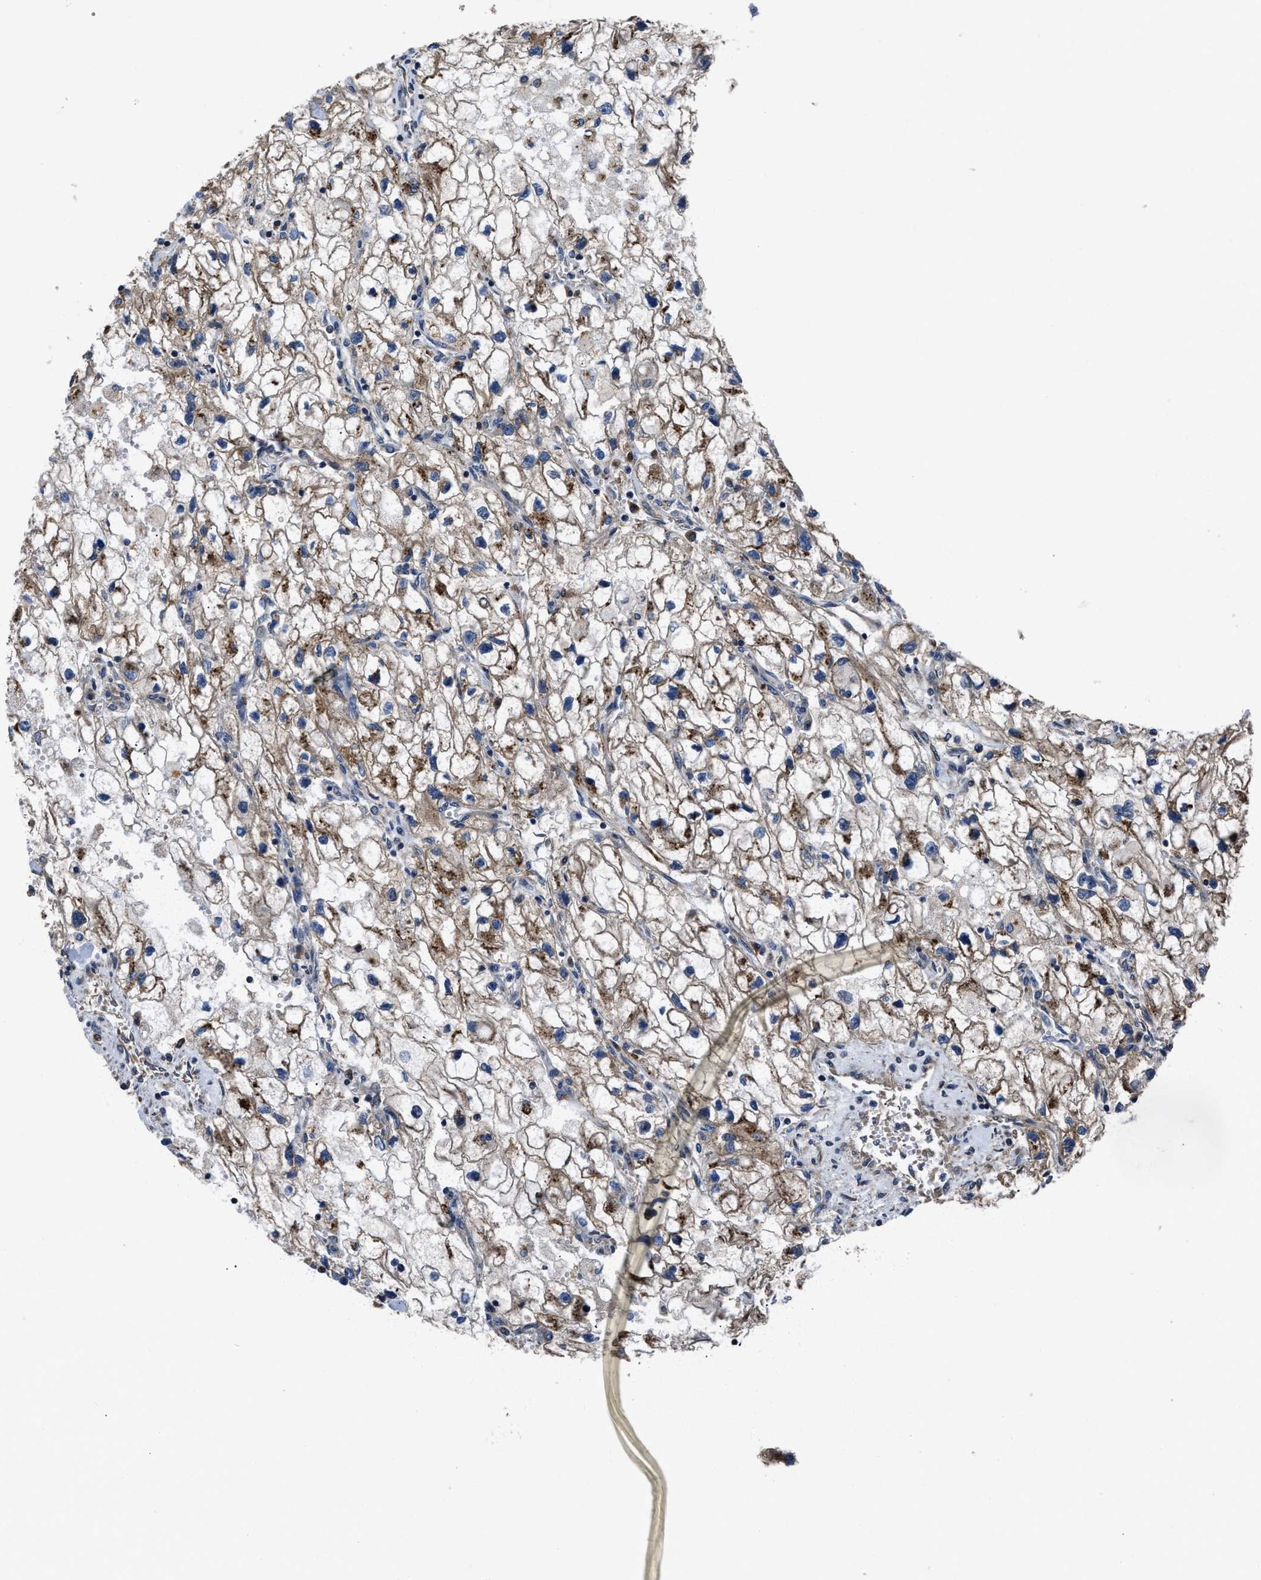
{"staining": {"intensity": "moderate", "quantity": ">75%", "location": "cytoplasmic/membranous"}, "tissue": "renal cancer", "cell_type": "Tumor cells", "image_type": "cancer", "snomed": [{"axis": "morphology", "description": "Adenocarcinoma, NOS"}, {"axis": "topography", "description": "Kidney"}], "caption": "Tumor cells reveal medium levels of moderate cytoplasmic/membranous expression in about >75% of cells in renal adenocarcinoma. Using DAB (3,3'-diaminobenzidine) (brown) and hematoxylin (blue) stains, captured at high magnification using brightfield microscopy.", "gene": "CEP128", "patient": {"sex": "female", "age": 70}}